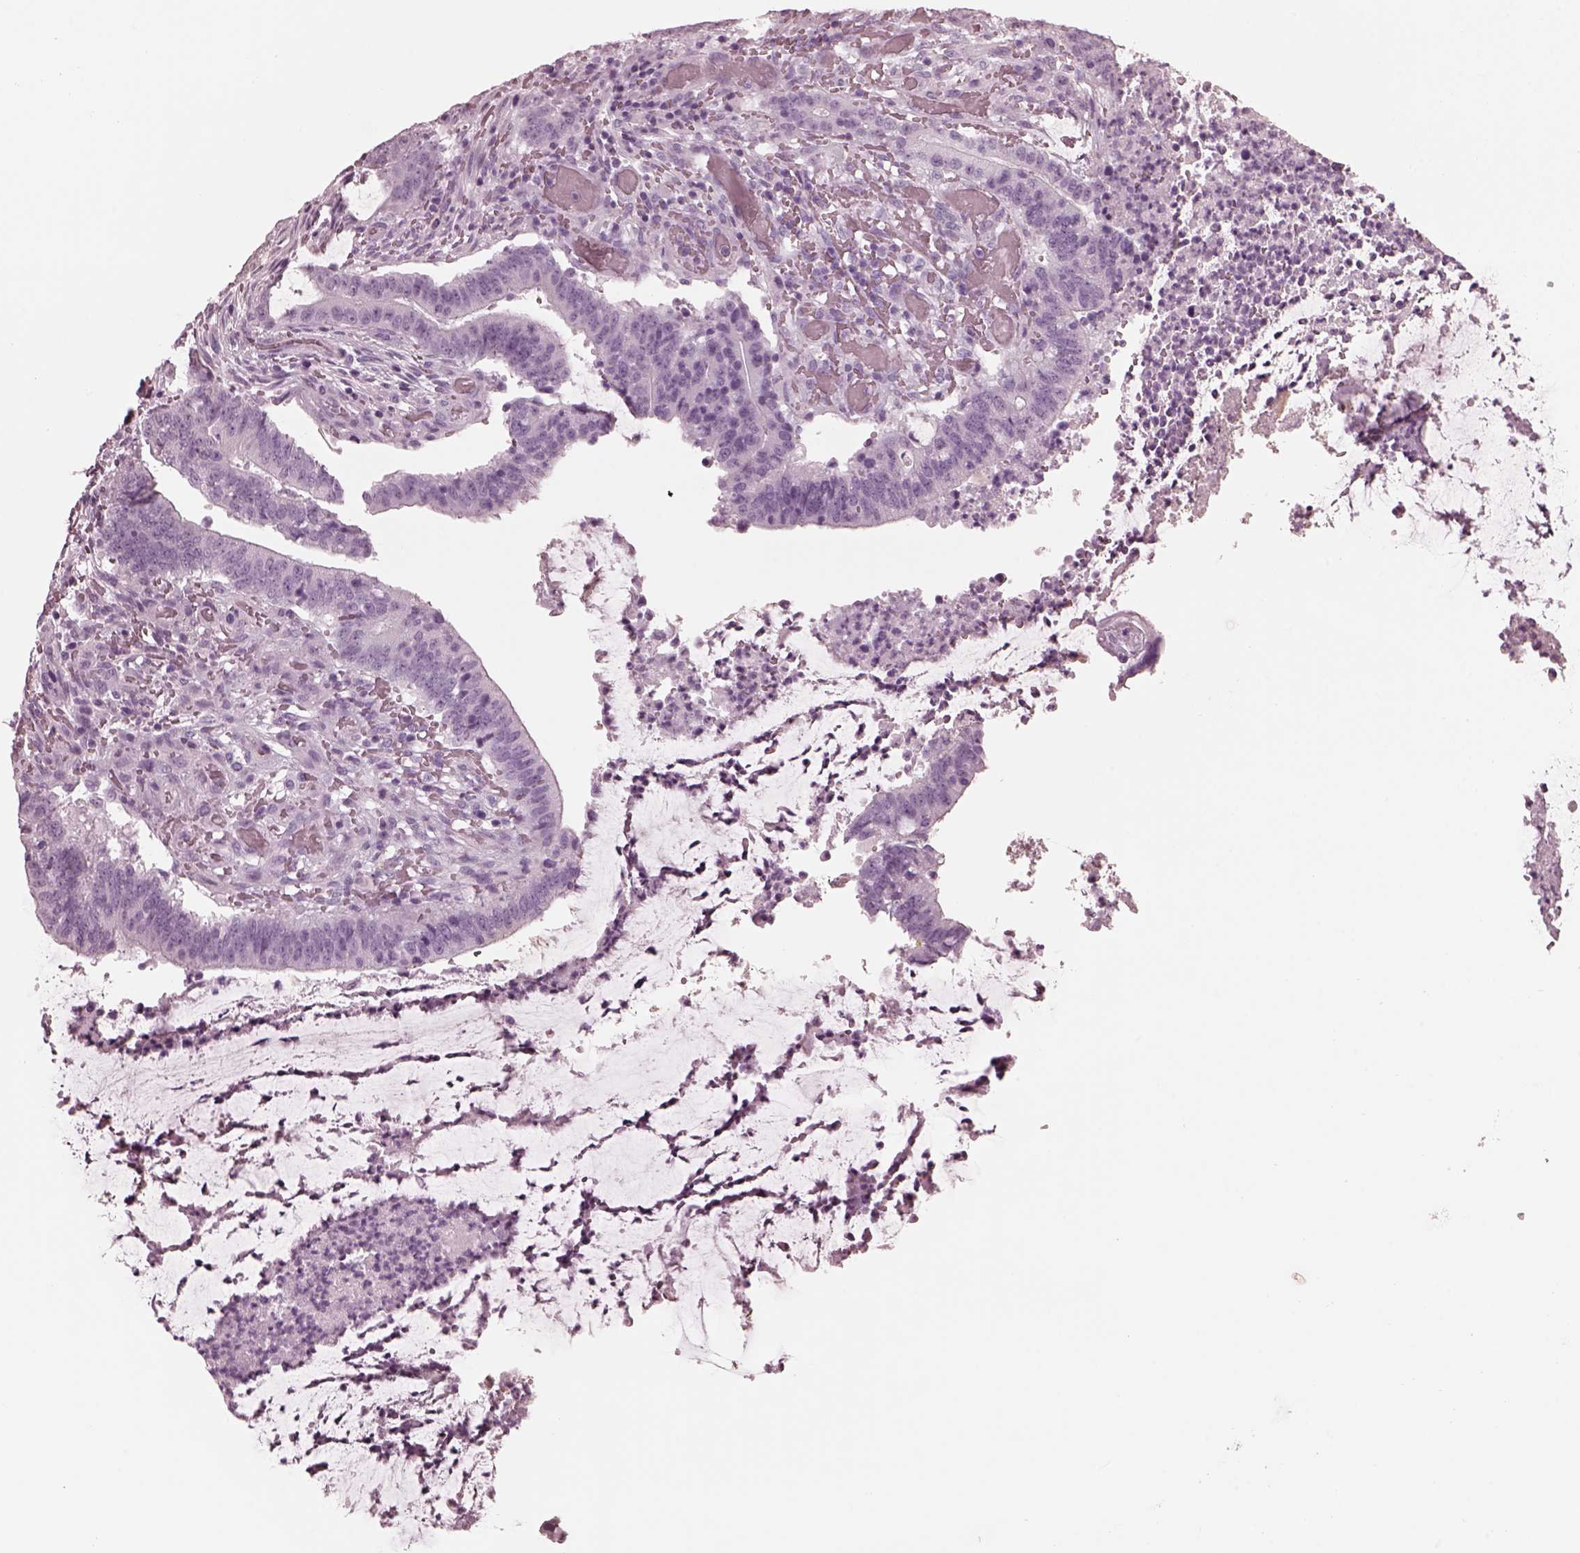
{"staining": {"intensity": "negative", "quantity": "none", "location": "none"}, "tissue": "colorectal cancer", "cell_type": "Tumor cells", "image_type": "cancer", "snomed": [{"axis": "morphology", "description": "Adenocarcinoma, NOS"}, {"axis": "topography", "description": "Colon"}], "caption": "Human colorectal adenocarcinoma stained for a protein using immunohistochemistry displays no expression in tumor cells.", "gene": "FABP9", "patient": {"sex": "female", "age": 43}}